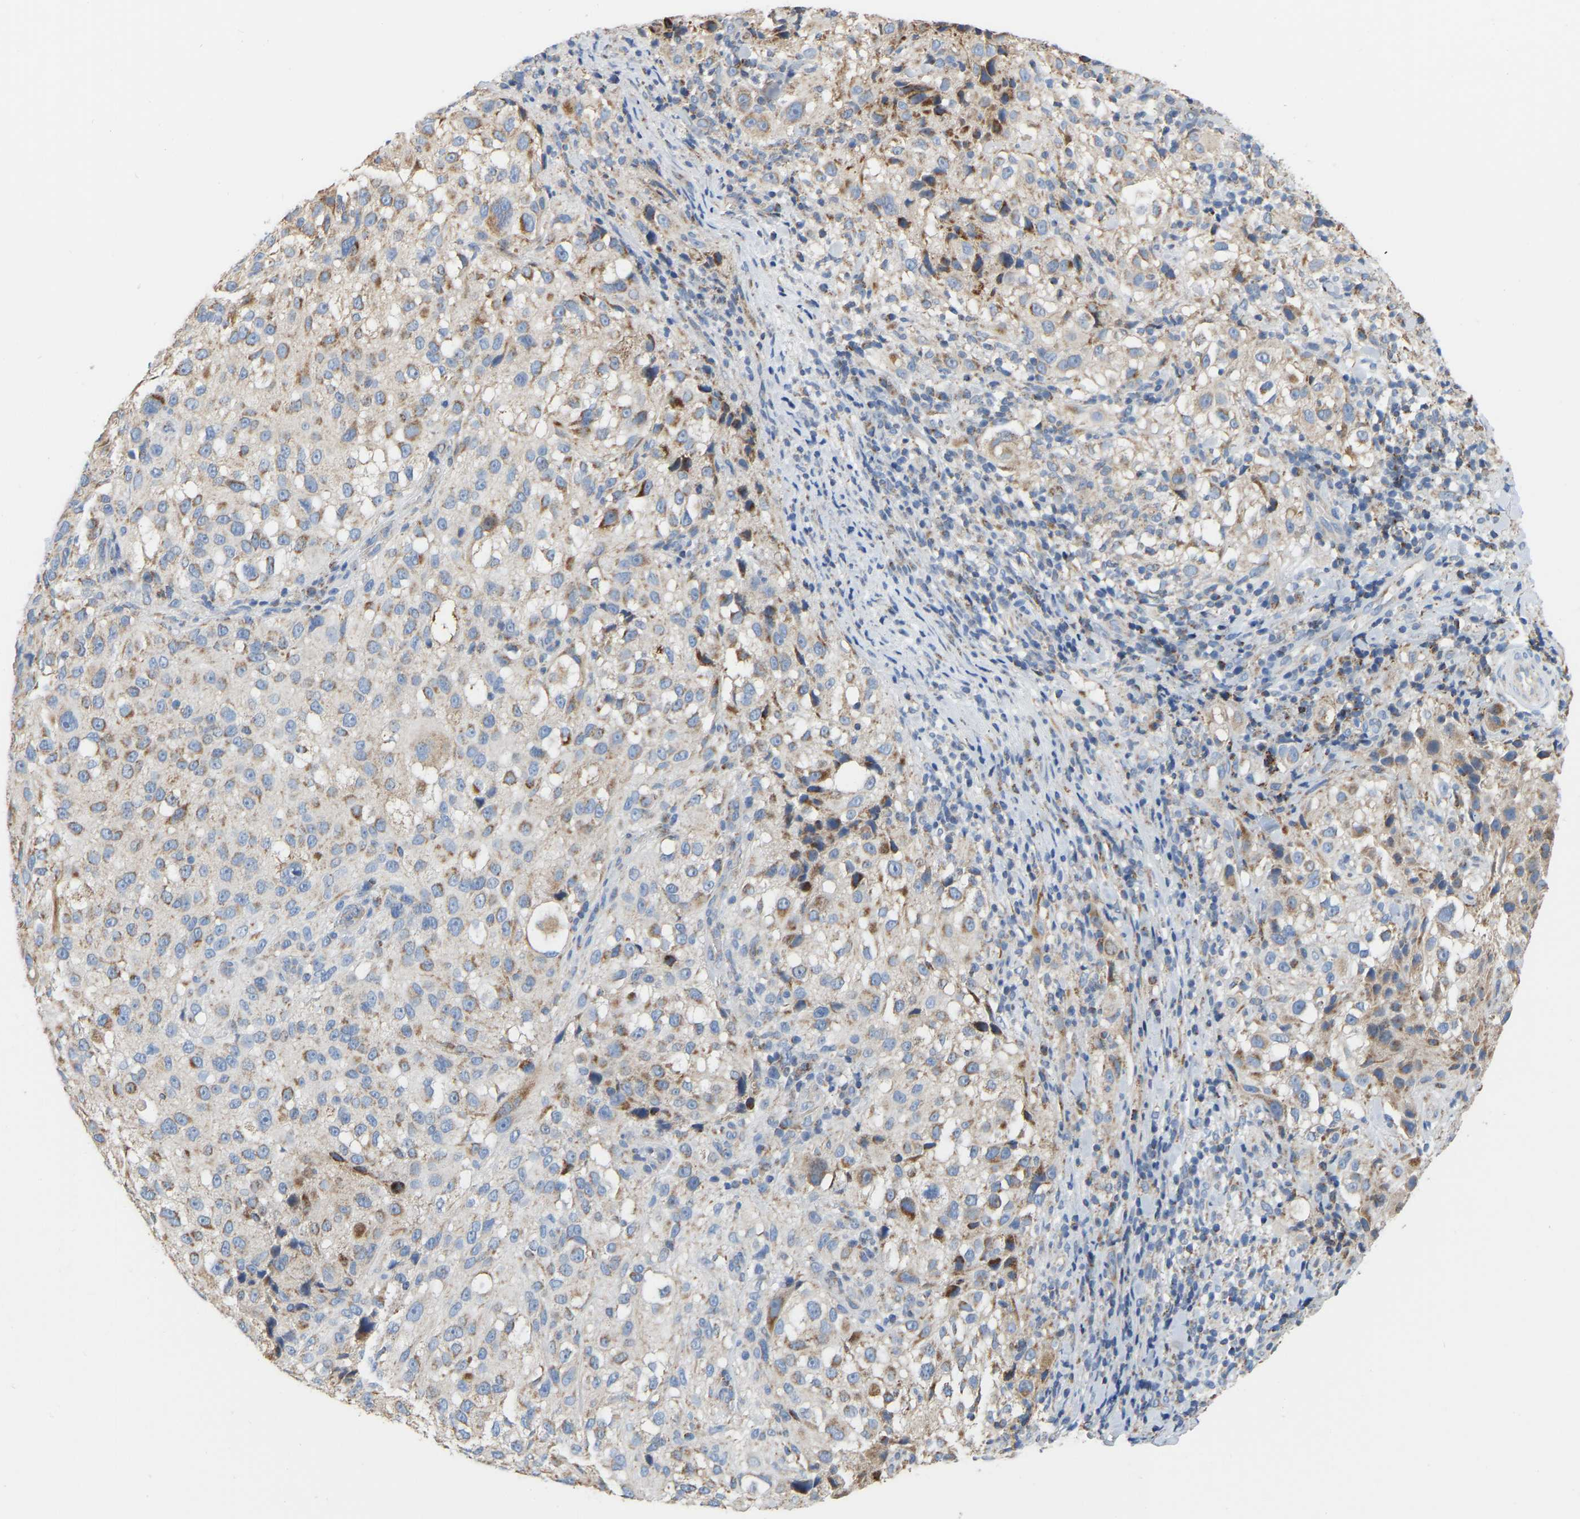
{"staining": {"intensity": "moderate", "quantity": "<25%", "location": "cytoplasmic/membranous"}, "tissue": "melanoma", "cell_type": "Tumor cells", "image_type": "cancer", "snomed": [{"axis": "morphology", "description": "Necrosis, NOS"}, {"axis": "morphology", "description": "Malignant melanoma, NOS"}, {"axis": "topography", "description": "Skin"}], "caption": "Melanoma stained with immunohistochemistry (IHC) demonstrates moderate cytoplasmic/membranous staining in about <25% of tumor cells. The protein is shown in brown color, while the nuclei are stained blue.", "gene": "CBLB", "patient": {"sex": "female", "age": 87}}